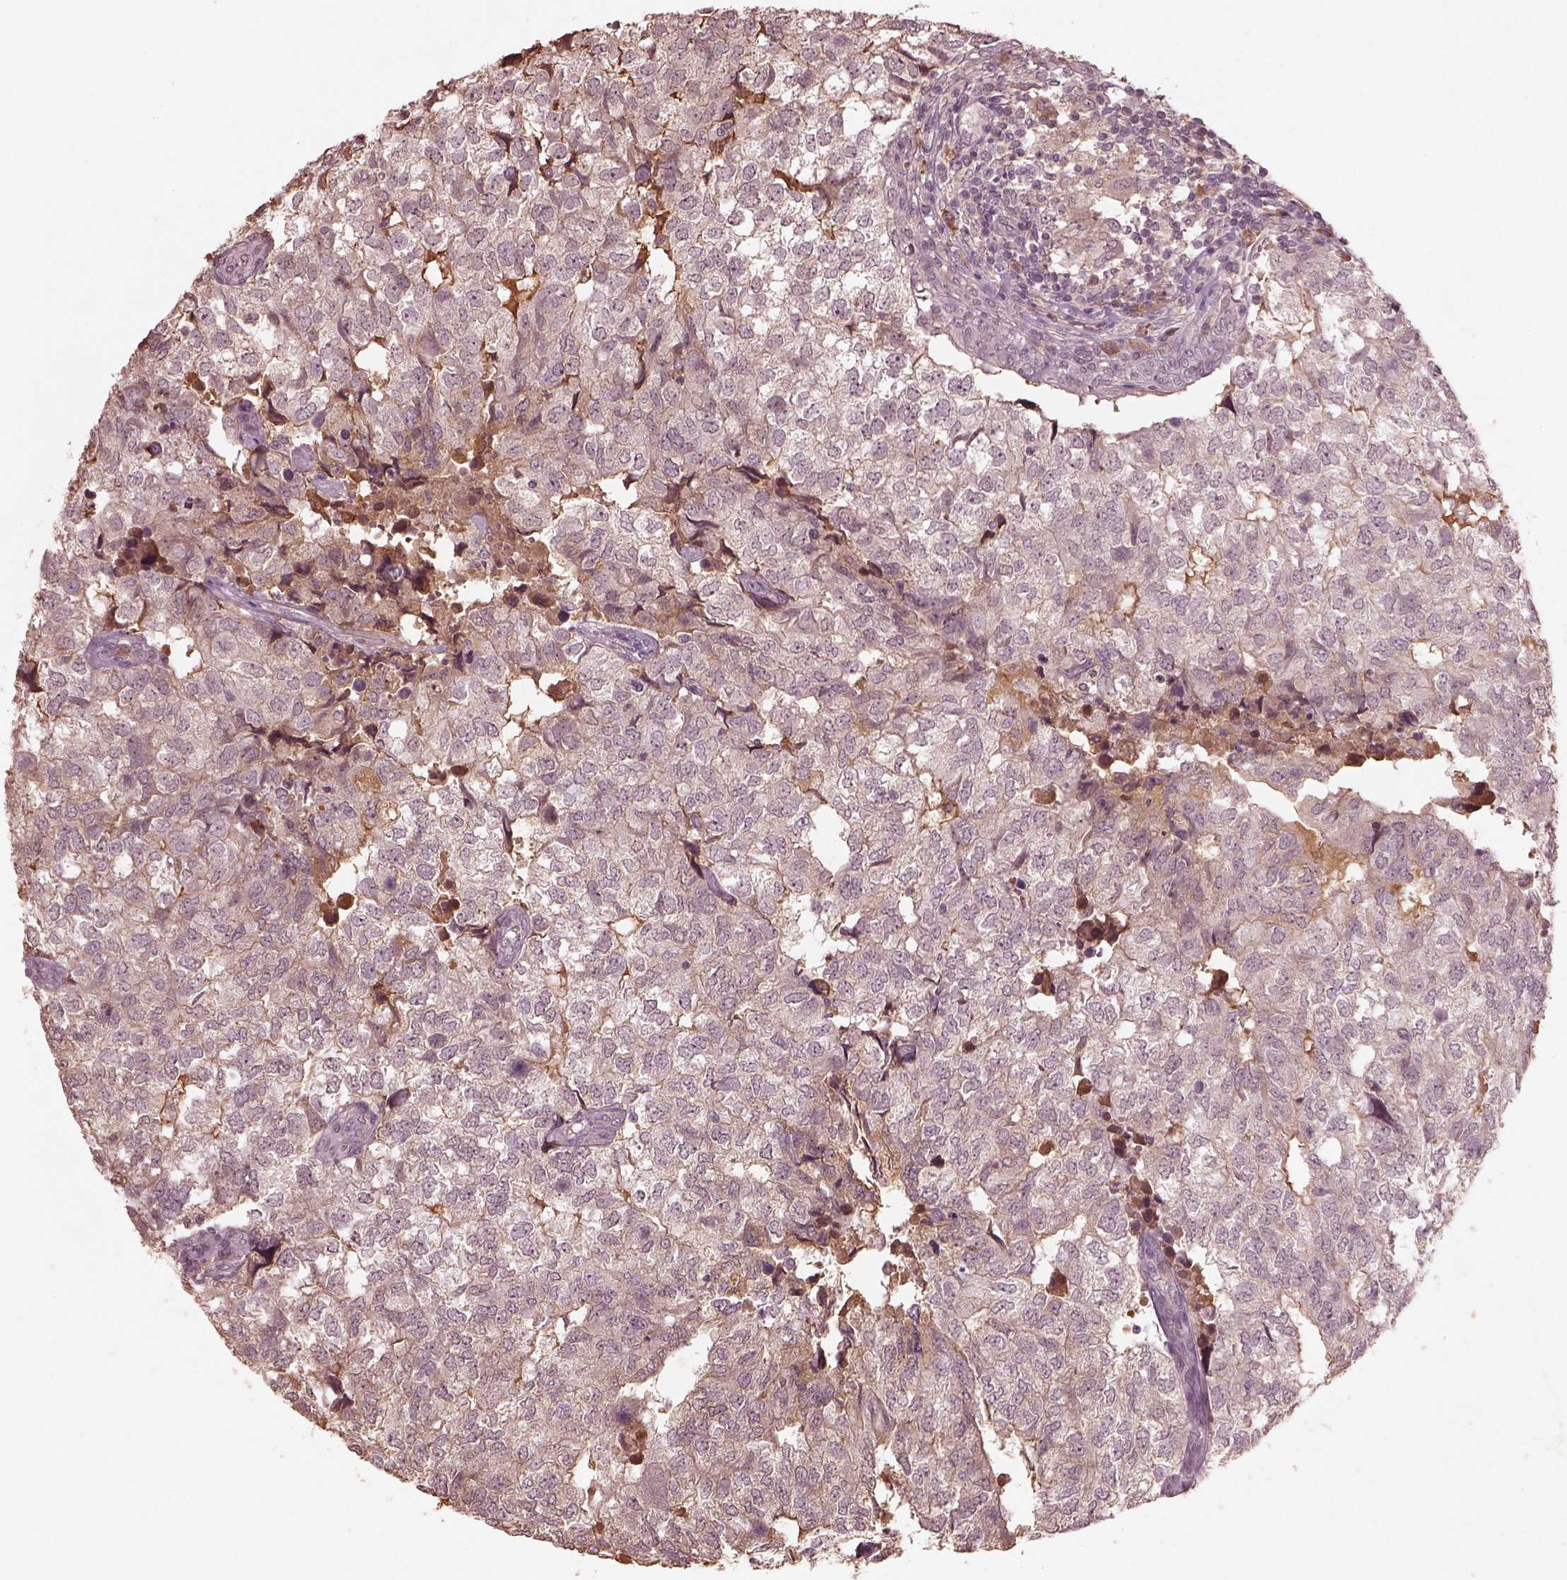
{"staining": {"intensity": "negative", "quantity": "none", "location": "none"}, "tissue": "breast cancer", "cell_type": "Tumor cells", "image_type": "cancer", "snomed": [{"axis": "morphology", "description": "Duct carcinoma"}, {"axis": "topography", "description": "Breast"}], "caption": "High magnification brightfield microscopy of breast cancer stained with DAB (brown) and counterstained with hematoxylin (blue): tumor cells show no significant staining.", "gene": "CALR3", "patient": {"sex": "female", "age": 30}}